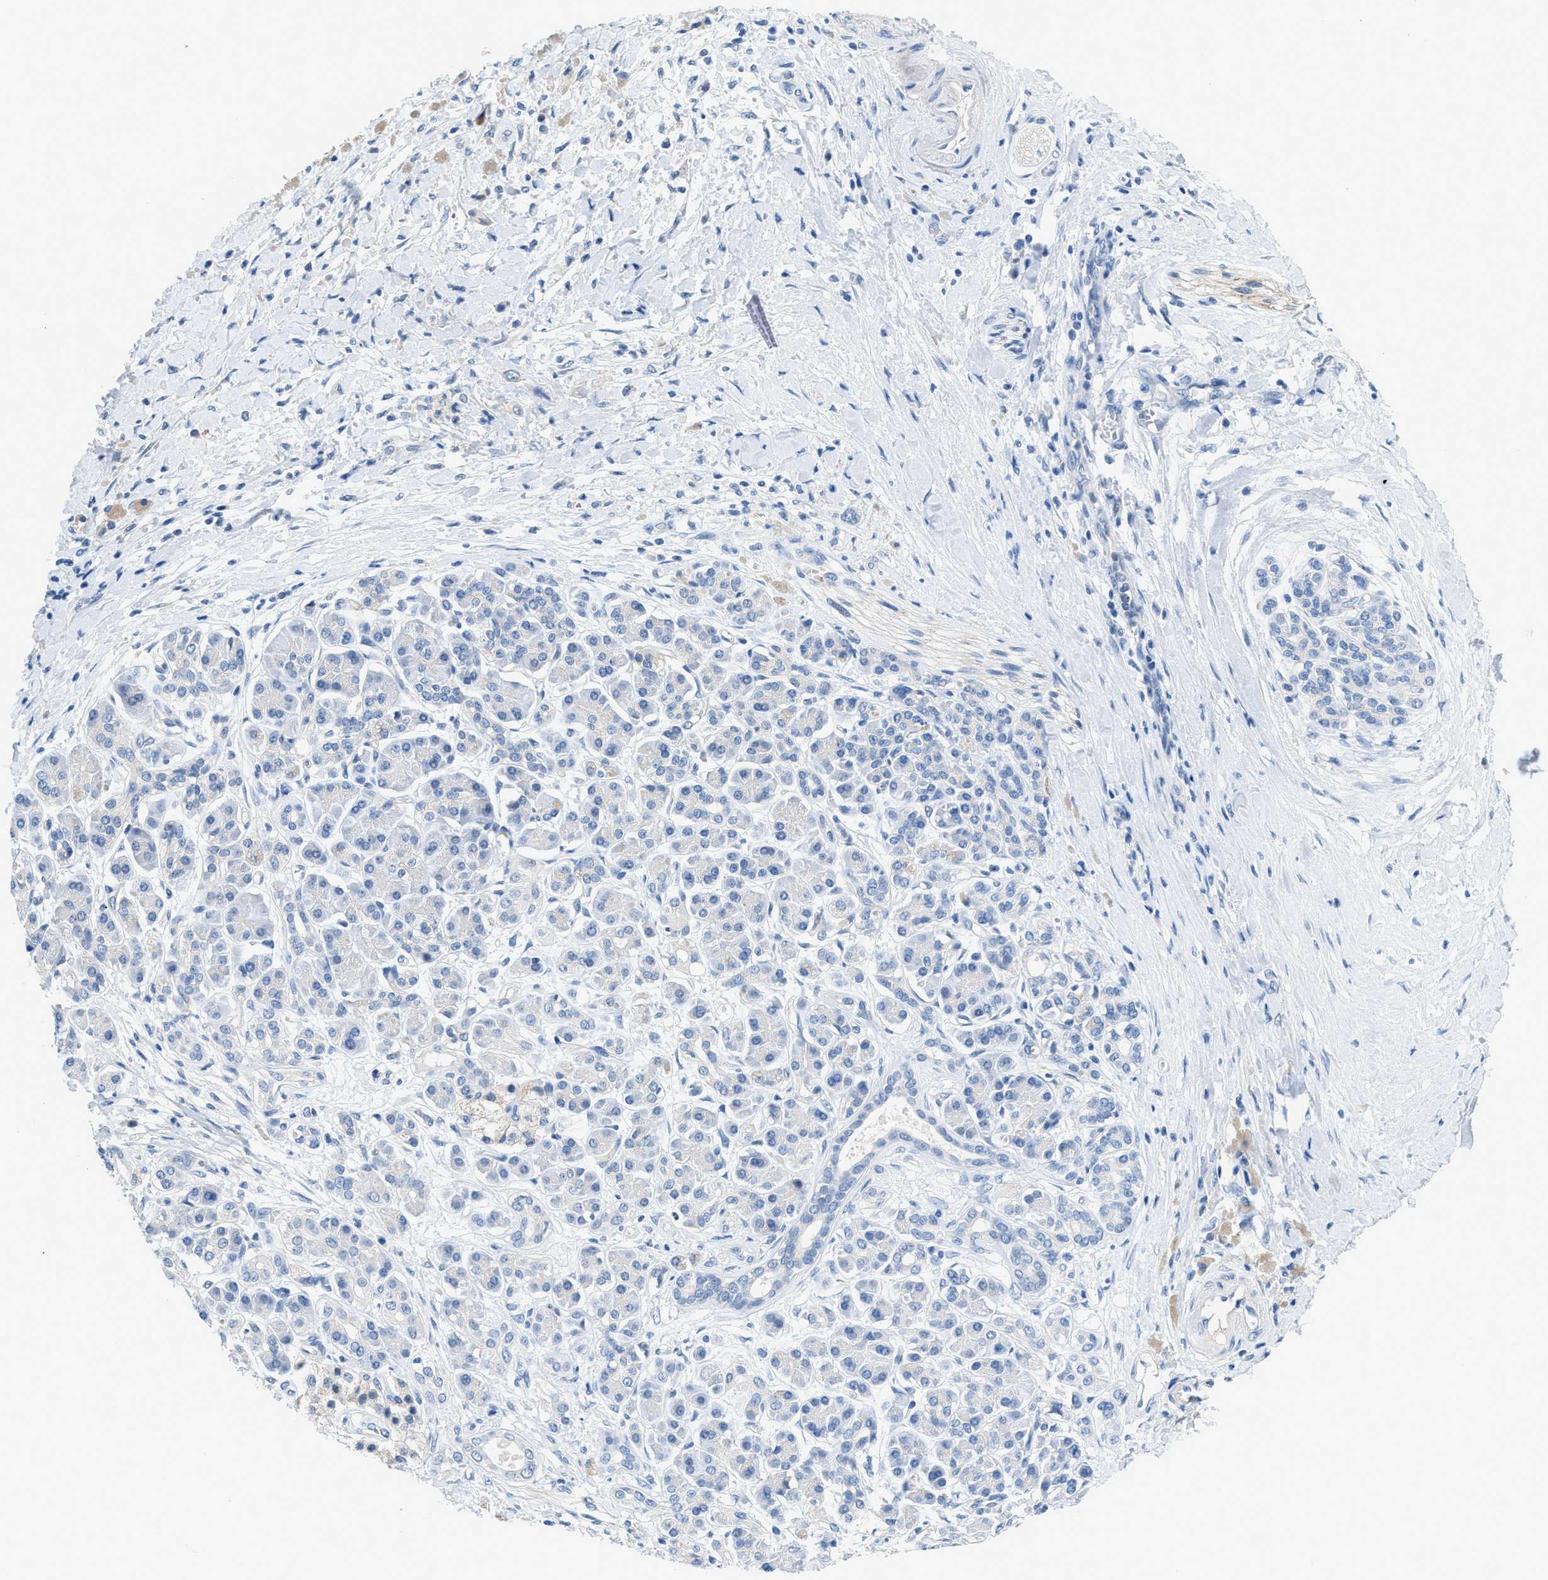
{"staining": {"intensity": "negative", "quantity": "none", "location": "none"}, "tissue": "pancreatic cancer", "cell_type": "Tumor cells", "image_type": "cancer", "snomed": [{"axis": "morphology", "description": "Adenocarcinoma, NOS"}, {"axis": "topography", "description": "Pancreas"}], "caption": "This is a micrograph of immunohistochemistry staining of pancreatic cancer, which shows no positivity in tumor cells.", "gene": "SLC10A6", "patient": {"sex": "male", "age": 55}}